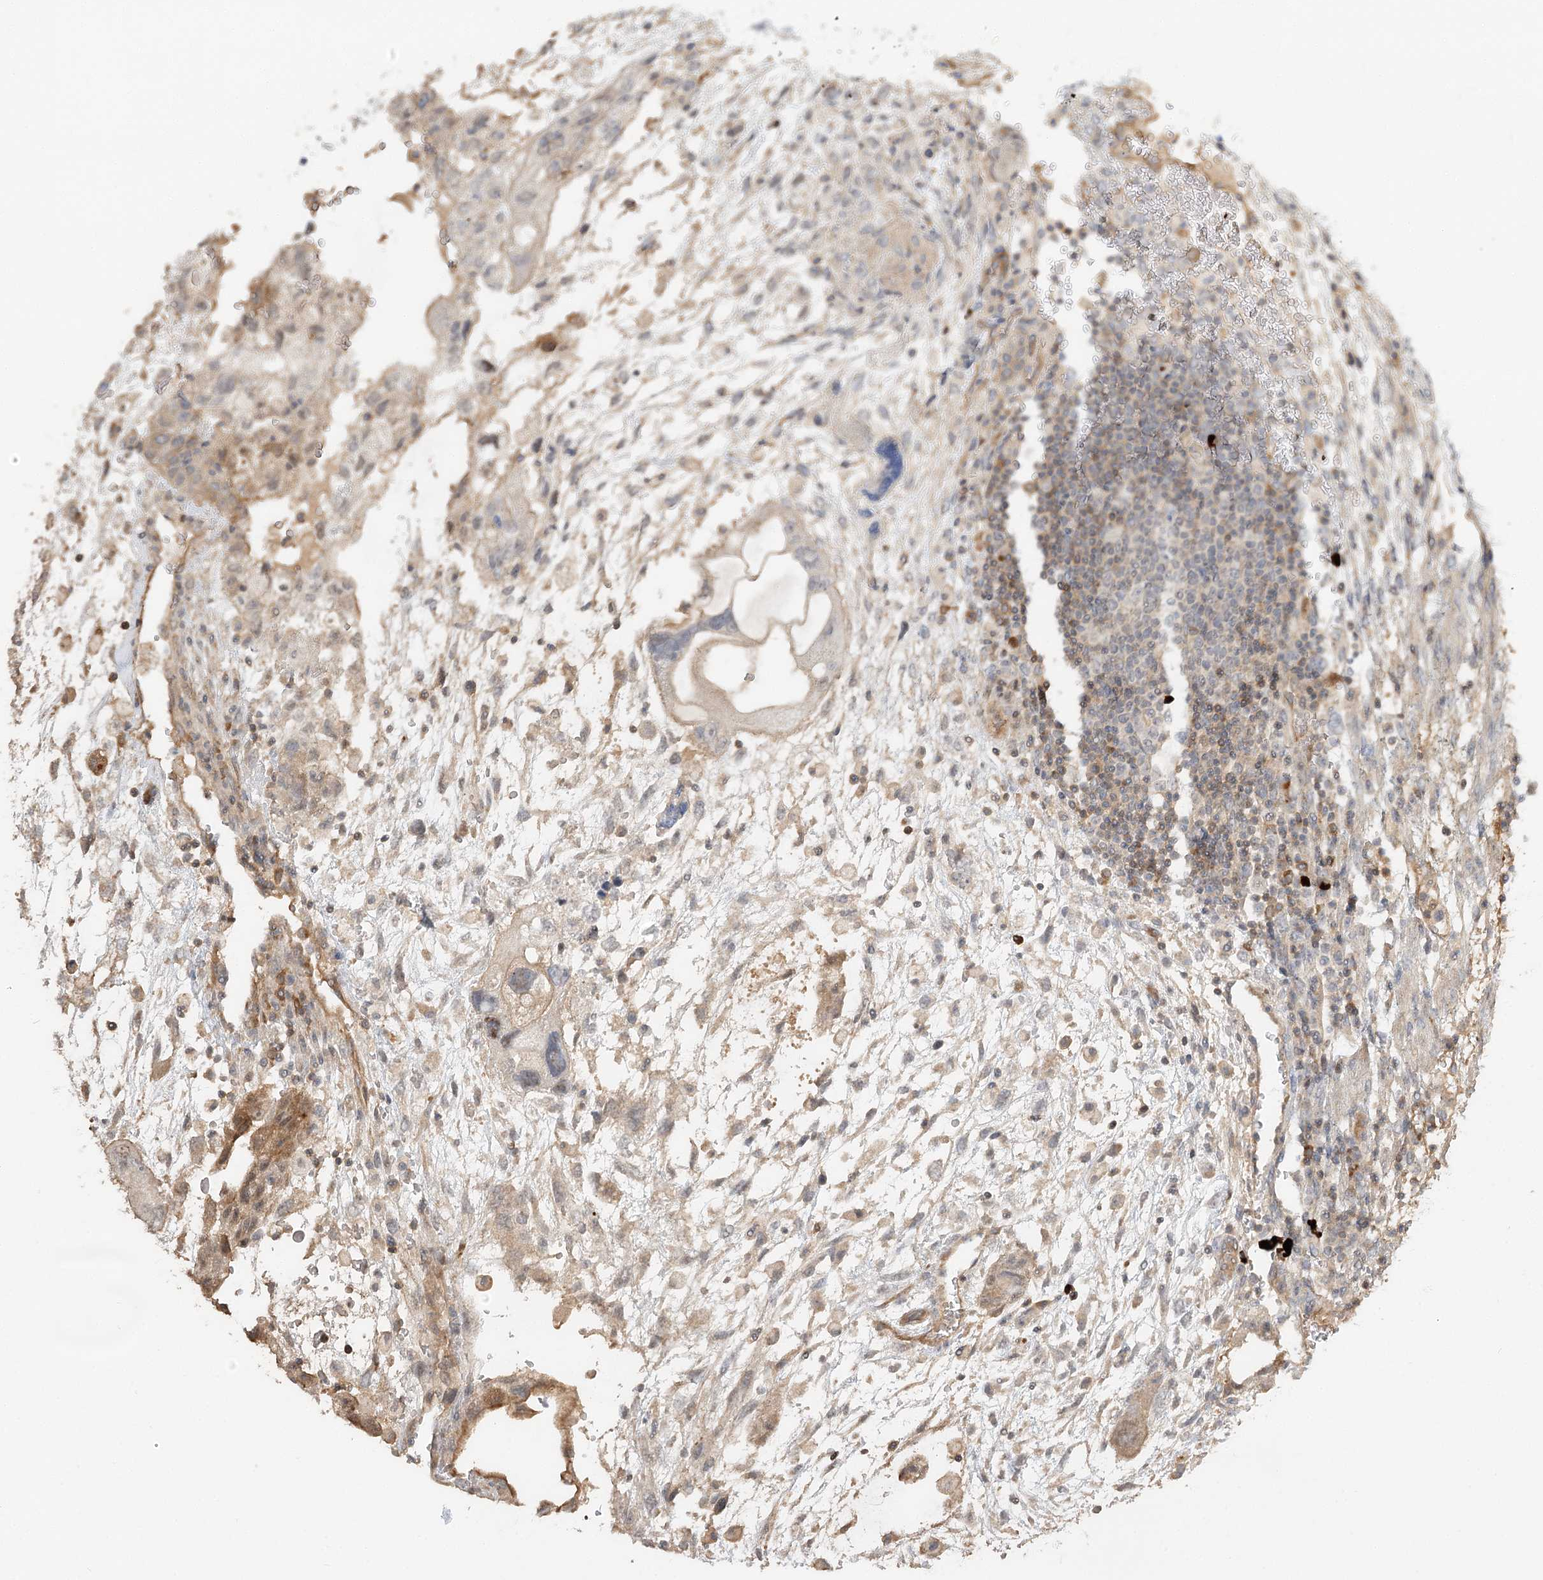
{"staining": {"intensity": "weak", "quantity": "<25%", "location": "cytoplasmic/membranous"}, "tissue": "testis cancer", "cell_type": "Tumor cells", "image_type": "cancer", "snomed": [{"axis": "morphology", "description": "Carcinoma, Embryonal, NOS"}, {"axis": "topography", "description": "Testis"}], "caption": "A high-resolution histopathology image shows immunohistochemistry staining of testis cancer (embryonal carcinoma), which shows no significant positivity in tumor cells.", "gene": "GUCY2C", "patient": {"sex": "male", "age": 36}}